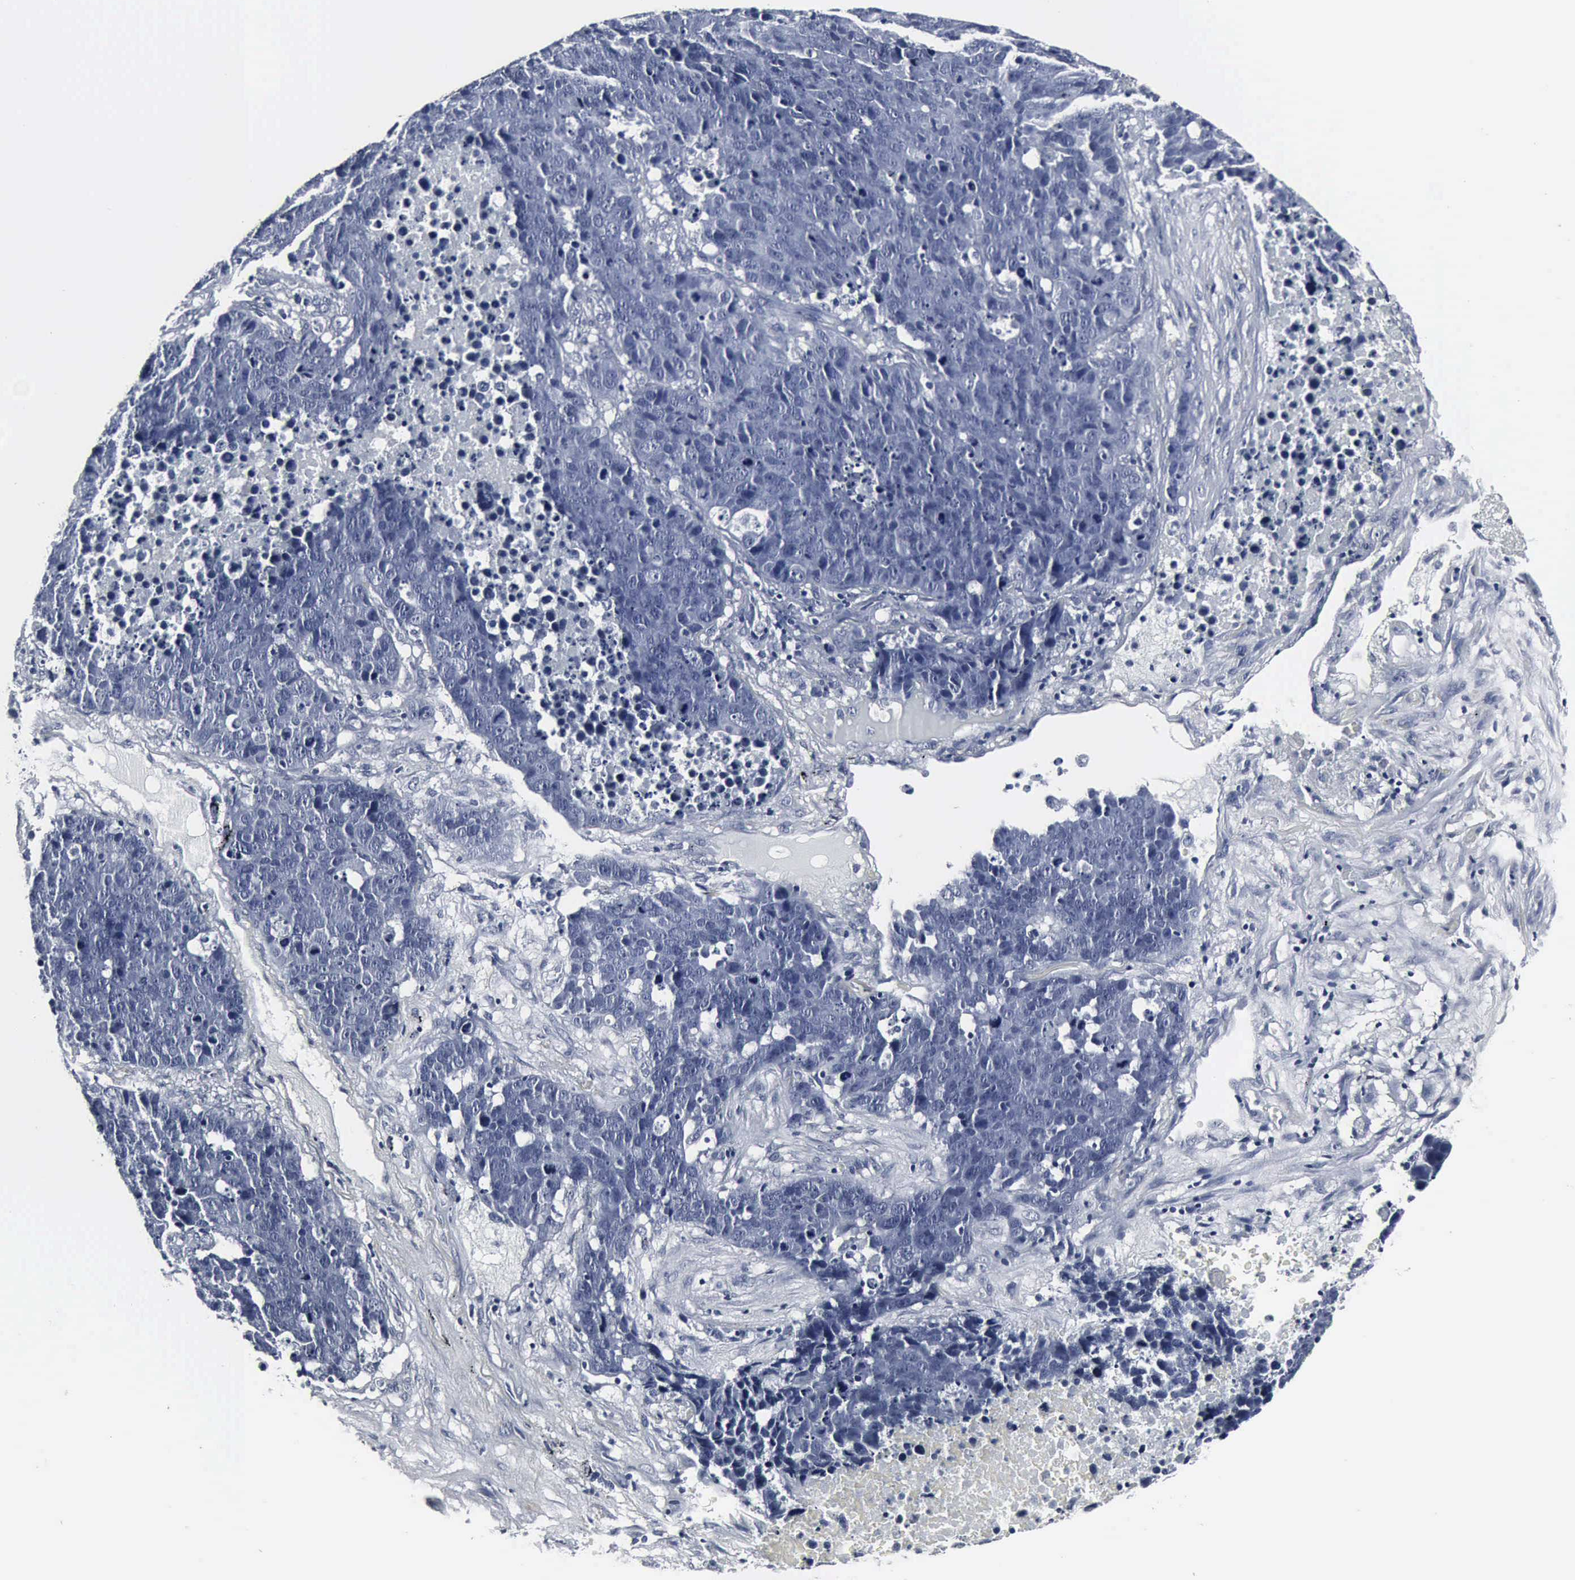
{"staining": {"intensity": "negative", "quantity": "none", "location": "none"}, "tissue": "lung cancer", "cell_type": "Tumor cells", "image_type": "cancer", "snomed": [{"axis": "morphology", "description": "Carcinoid, malignant, NOS"}, {"axis": "topography", "description": "Lung"}], "caption": "Lung cancer (carcinoid (malignant)) was stained to show a protein in brown. There is no significant positivity in tumor cells.", "gene": "SNAP25", "patient": {"sex": "male", "age": 60}}